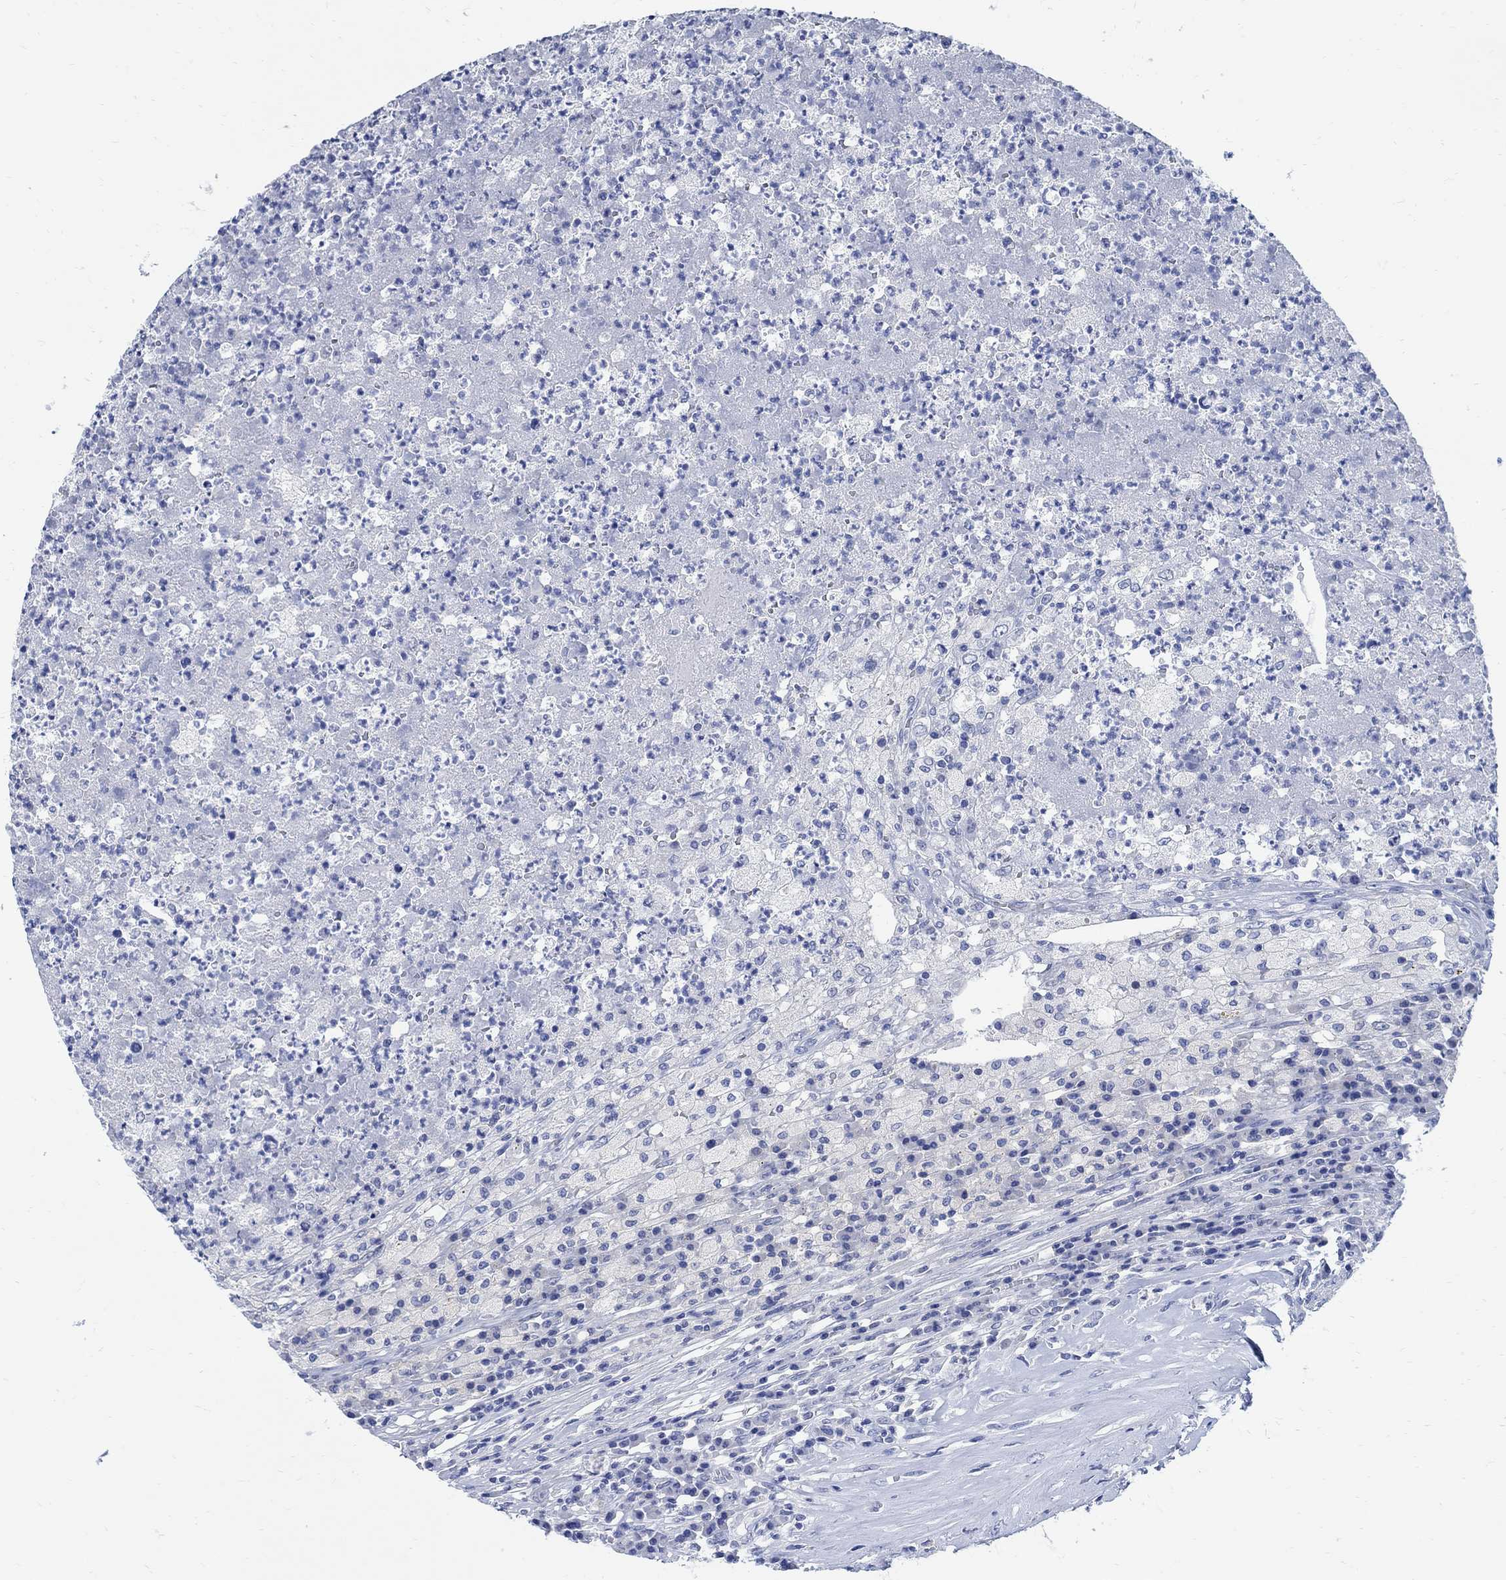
{"staining": {"intensity": "negative", "quantity": "none", "location": "none"}, "tissue": "testis cancer", "cell_type": "Tumor cells", "image_type": "cancer", "snomed": [{"axis": "morphology", "description": "Necrosis, NOS"}, {"axis": "morphology", "description": "Carcinoma, Embryonal, NOS"}, {"axis": "topography", "description": "Testis"}], "caption": "An image of testis embryonal carcinoma stained for a protein demonstrates no brown staining in tumor cells.", "gene": "CAMK2N1", "patient": {"sex": "male", "age": 19}}